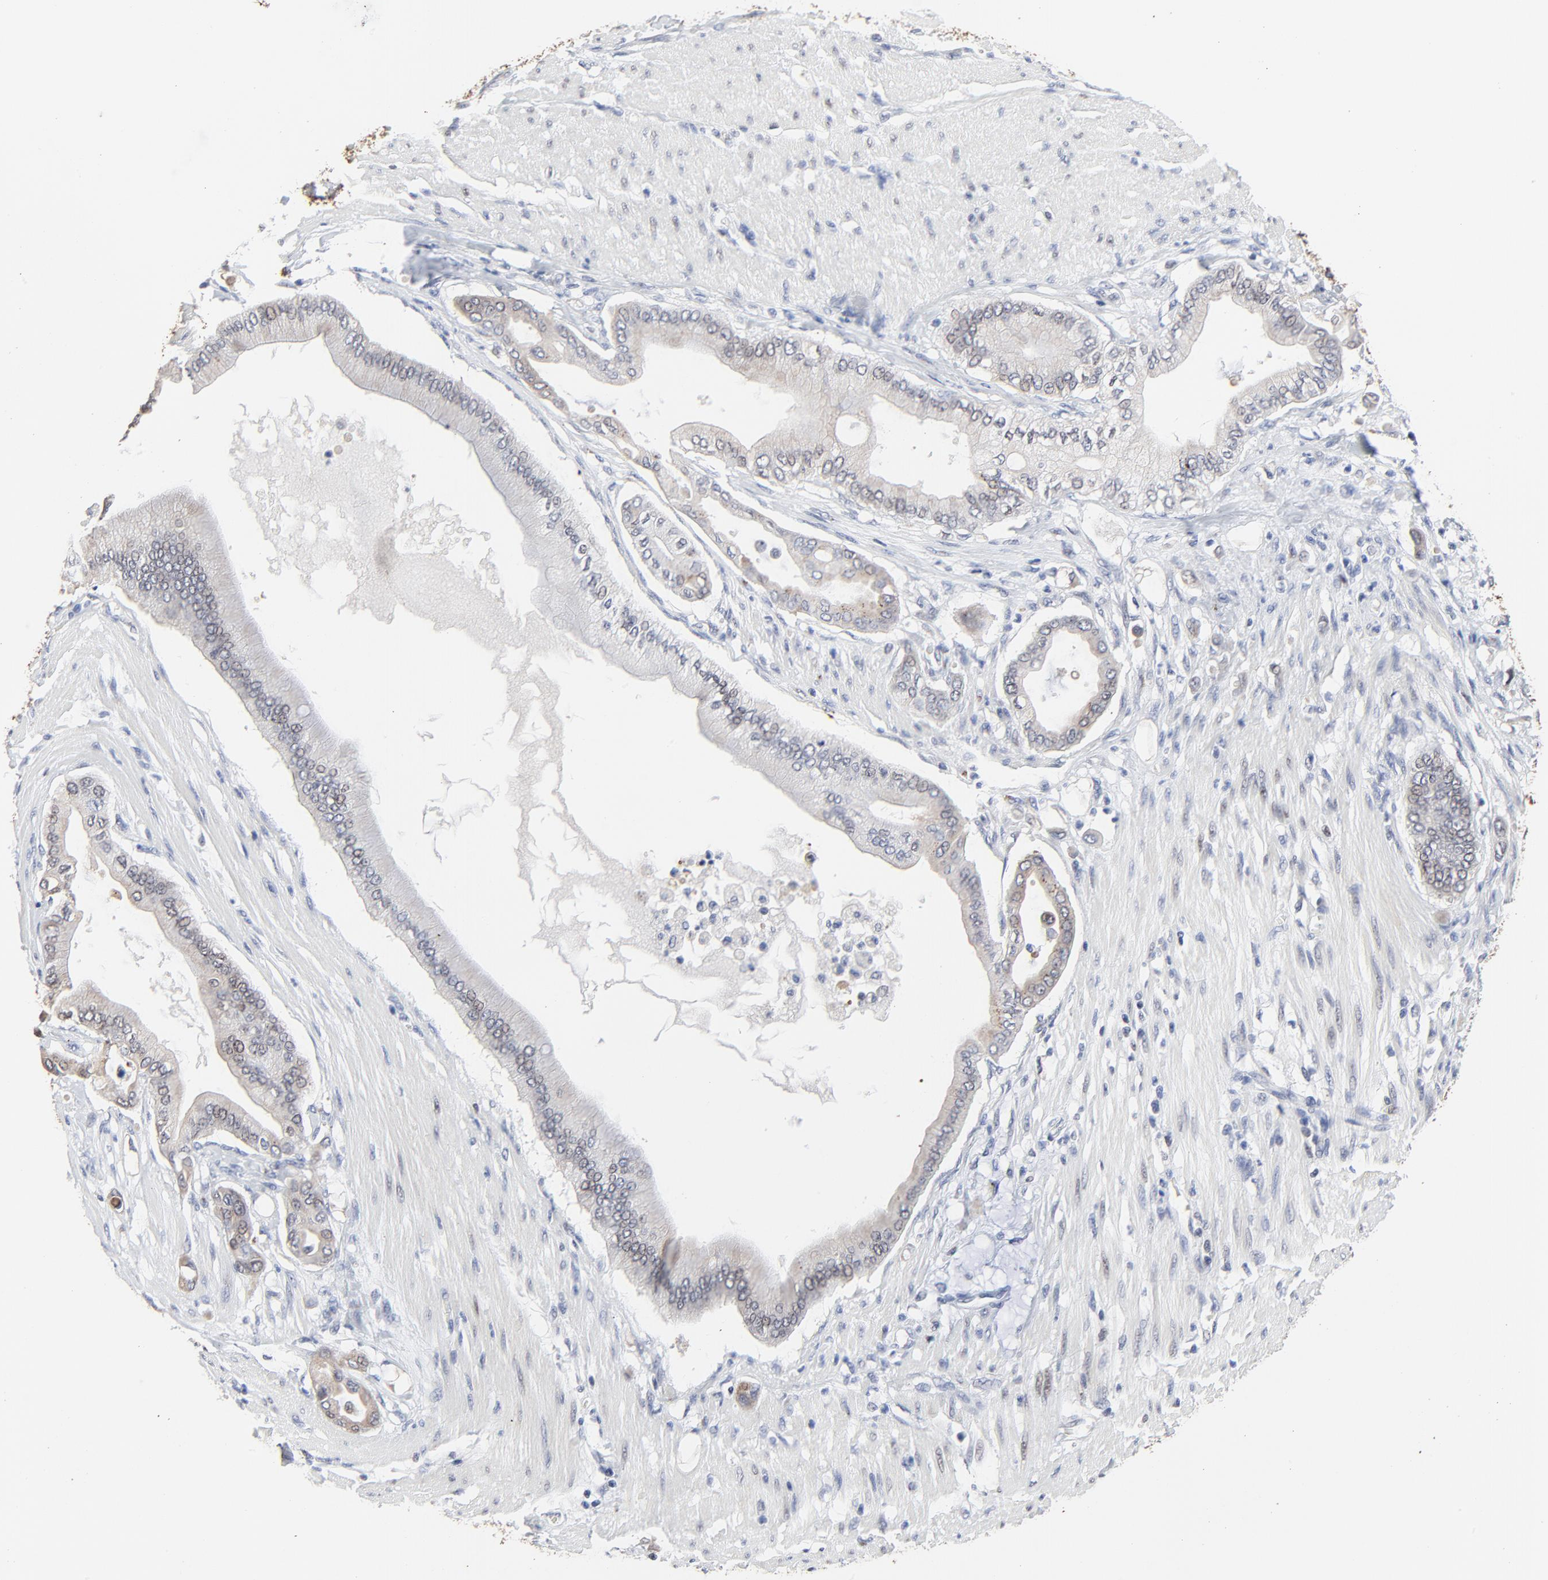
{"staining": {"intensity": "weak", "quantity": "<25%", "location": "cytoplasmic/membranous"}, "tissue": "pancreatic cancer", "cell_type": "Tumor cells", "image_type": "cancer", "snomed": [{"axis": "morphology", "description": "Adenocarcinoma, NOS"}, {"axis": "morphology", "description": "Adenocarcinoma, metastatic, NOS"}, {"axis": "topography", "description": "Lymph node"}, {"axis": "topography", "description": "Pancreas"}, {"axis": "topography", "description": "Duodenum"}], "caption": "Pancreatic adenocarcinoma stained for a protein using IHC shows no staining tumor cells.", "gene": "LNX1", "patient": {"sex": "female", "age": 64}}